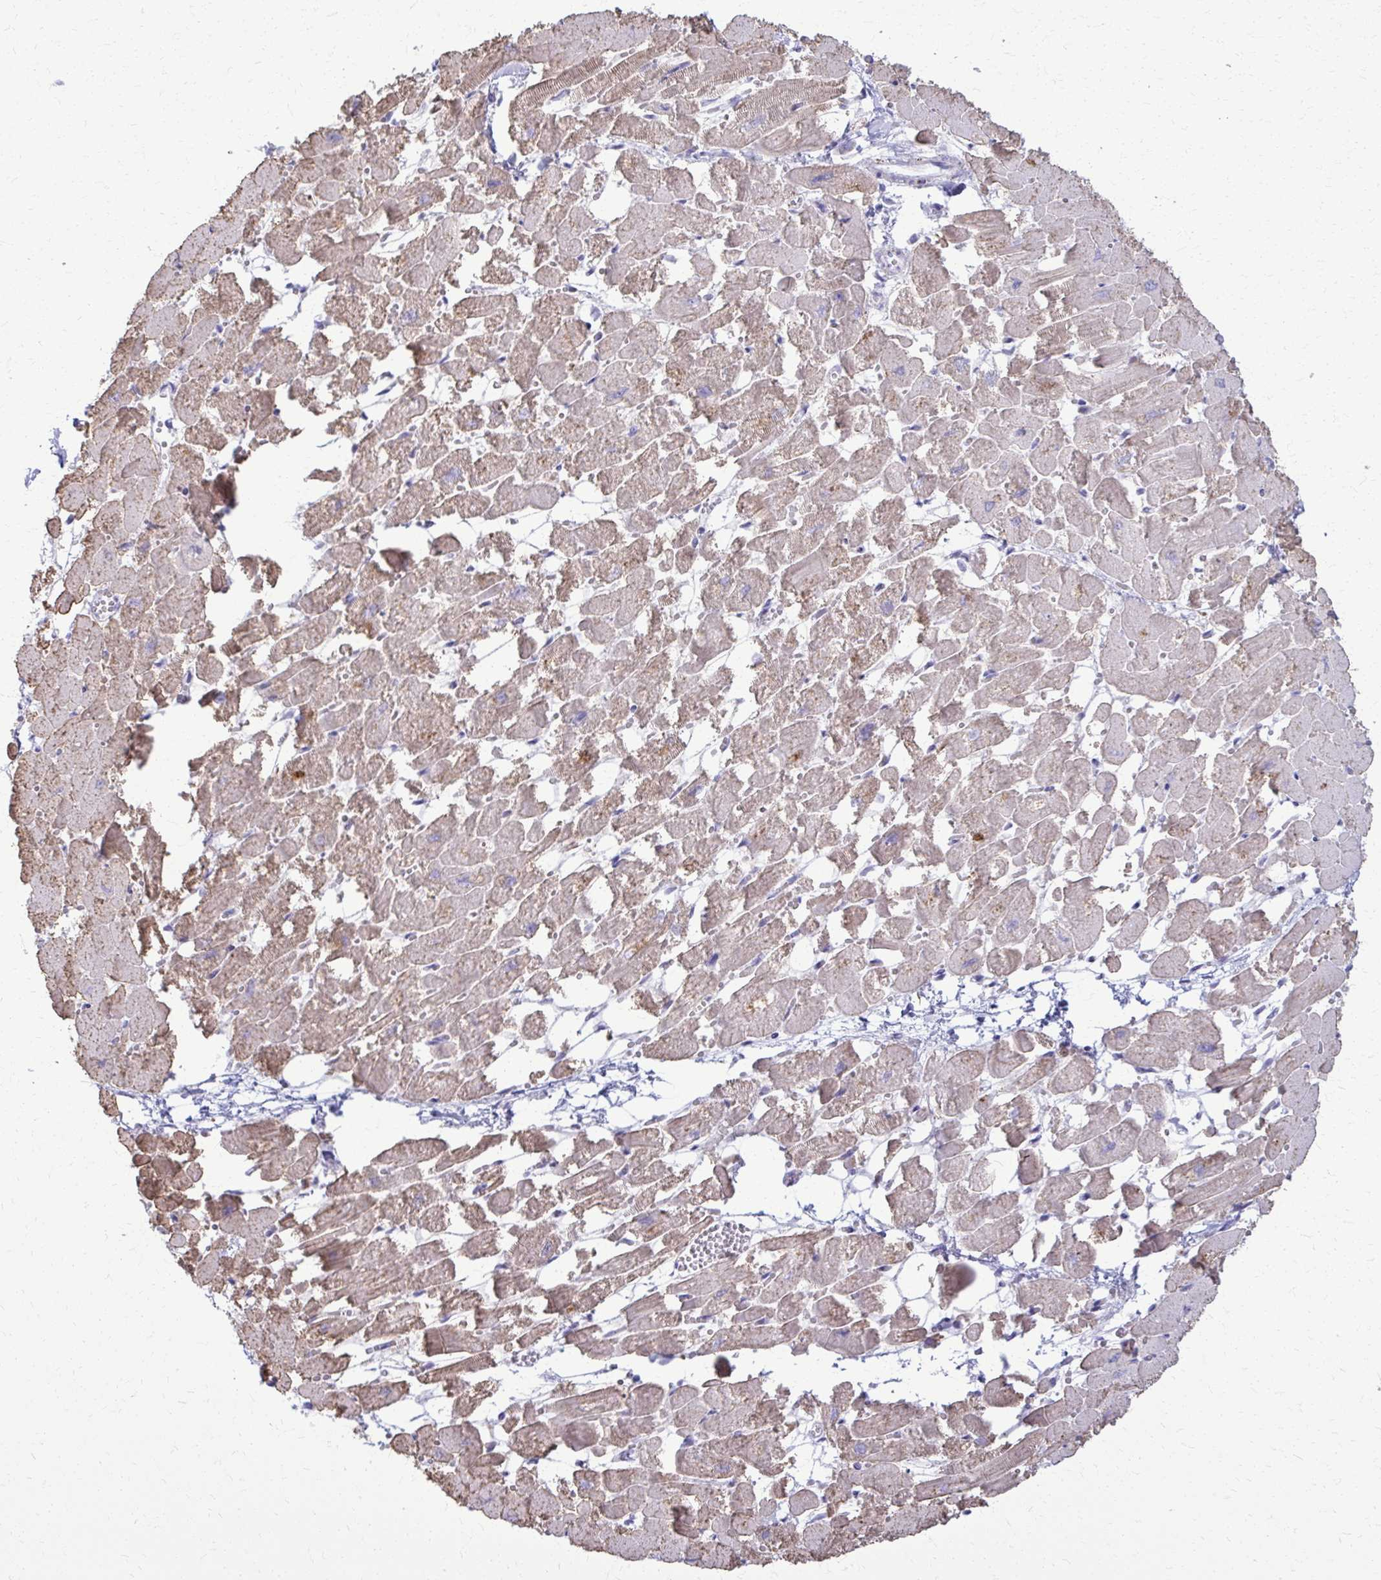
{"staining": {"intensity": "moderate", "quantity": "<25%", "location": "cytoplasmic/membranous"}, "tissue": "heart muscle", "cell_type": "Cardiomyocytes", "image_type": "normal", "snomed": [{"axis": "morphology", "description": "Normal tissue, NOS"}, {"axis": "topography", "description": "Heart"}], "caption": "The micrograph reveals staining of normal heart muscle, revealing moderate cytoplasmic/membranous protein staining (brown color) within cardiomyocytes.", "gene": "ACSM2A", "patient": {"sex": "female", "age": 52}}